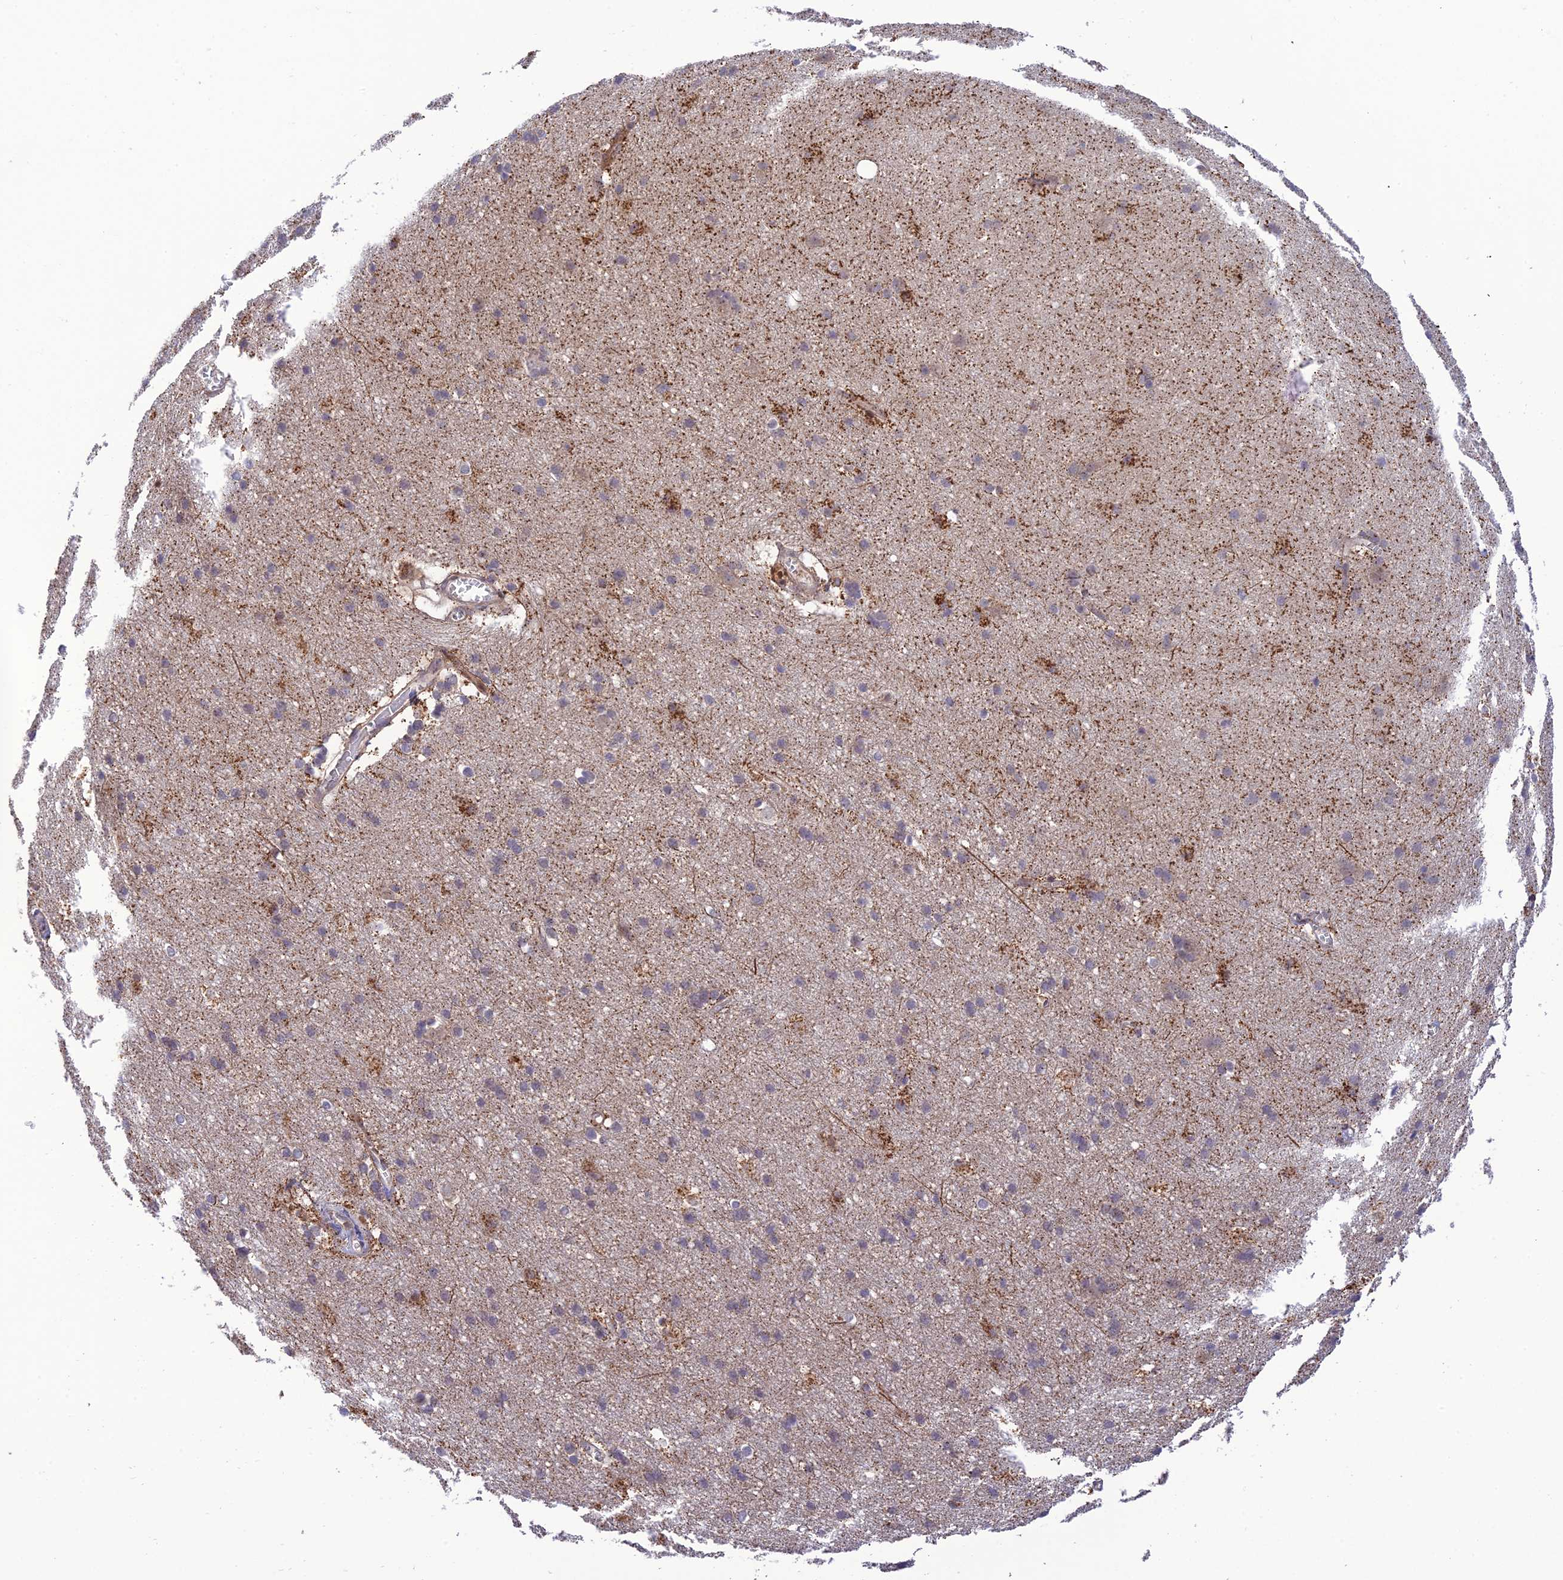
{"staining": {"intensity": "negative", "quantity": "none", "location": "none"}, "tissue": "cerebral cortex", "cell_type": "Endothelial cells", "image_type": "normal", "snomed": [{"axis": "morphology", "description": "Normal tissue, NOS"}, {"axis": "topography", "description": "Cerebral cortex"}], "caption": "IHC of unremarkable cerebral cortex reveals no positivity in endothelial cells. (DAB (3,3'-diaminobenzidine) immunohistochemistry (IHC) with hematoxylin counter stain).", "gene": "ZNF584", "patient": {"sex": "male", "age": 54}}